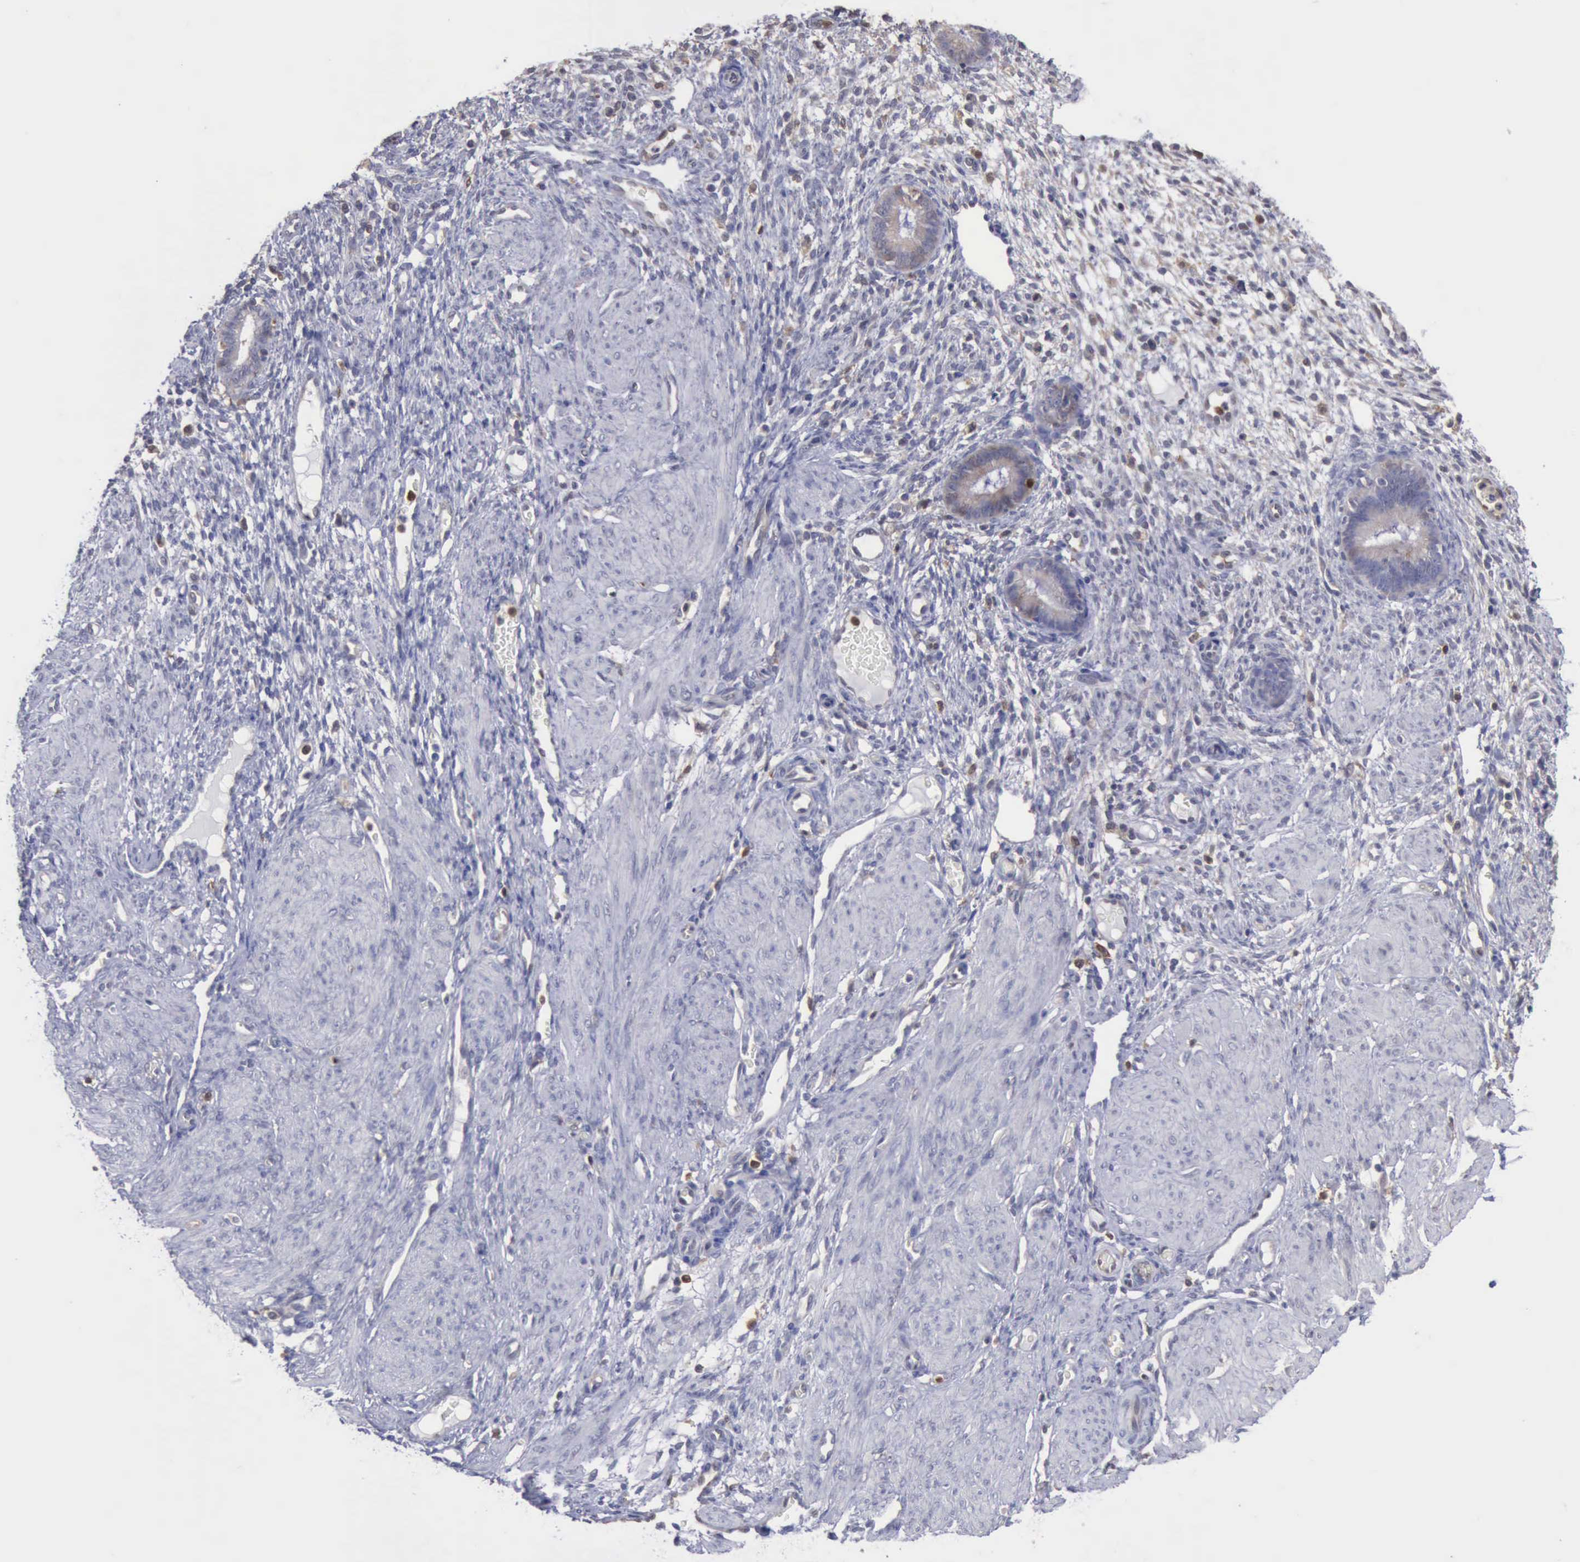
{"staining": {"intensity": "weak", "quantity": "<25%", "location": "cytoplasmic/membranous"}, "tissue": "endometrium", "cell_type": "Cells in endometrial stroma", "image_type": "normal", "snomed": [{"axis": "morphology", "description": "Normal tissue, NOS"}, {"axis": "topography", "description": "Endometrium"}], "caption": "This is a photomicrograph of IHC staining of benign endometrium, which shows no positivity in cells in endometrial stroma.", "gene": "STAT1", "patient": {"sex": "female", "age": 72}}